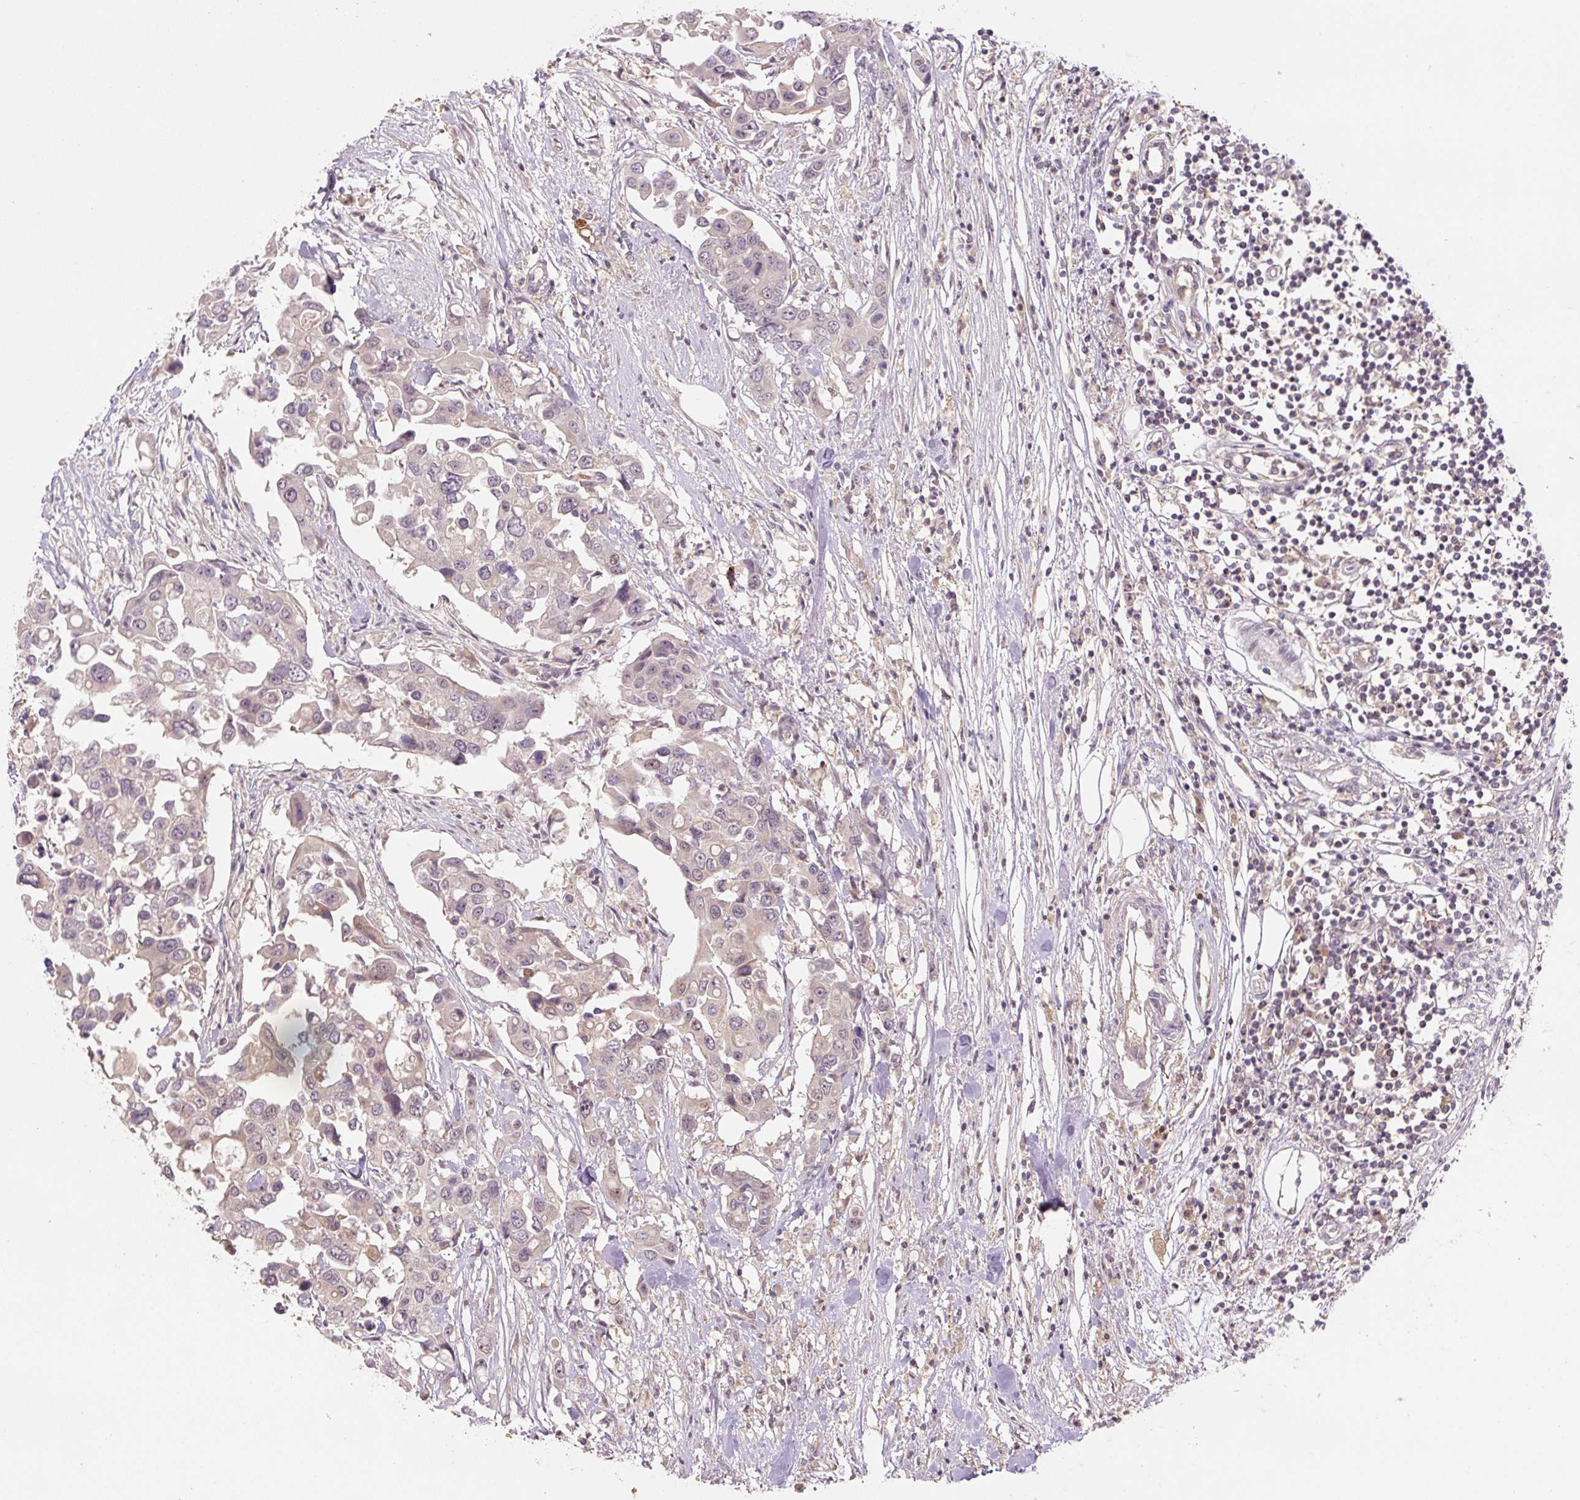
{"staining": {"intensity": "negative", "quantity": "none", "location": "none"}, "tissue": "colorectal cancer", "cell_type": "Tumor cells", "image_type": "cancer", "snomed": [{"axis": "morphology", "description": "Adenocarcinoma, NOS"}, {"axis": "topography", "description": "Colon"}], "caption": "This is an immunohistochemistry (IHC) image of colorectal adenocarcinoma. There is no staining in tumor cells.", "gene": "C2orf73", "patient": {"sex": "male", "age": 77}}